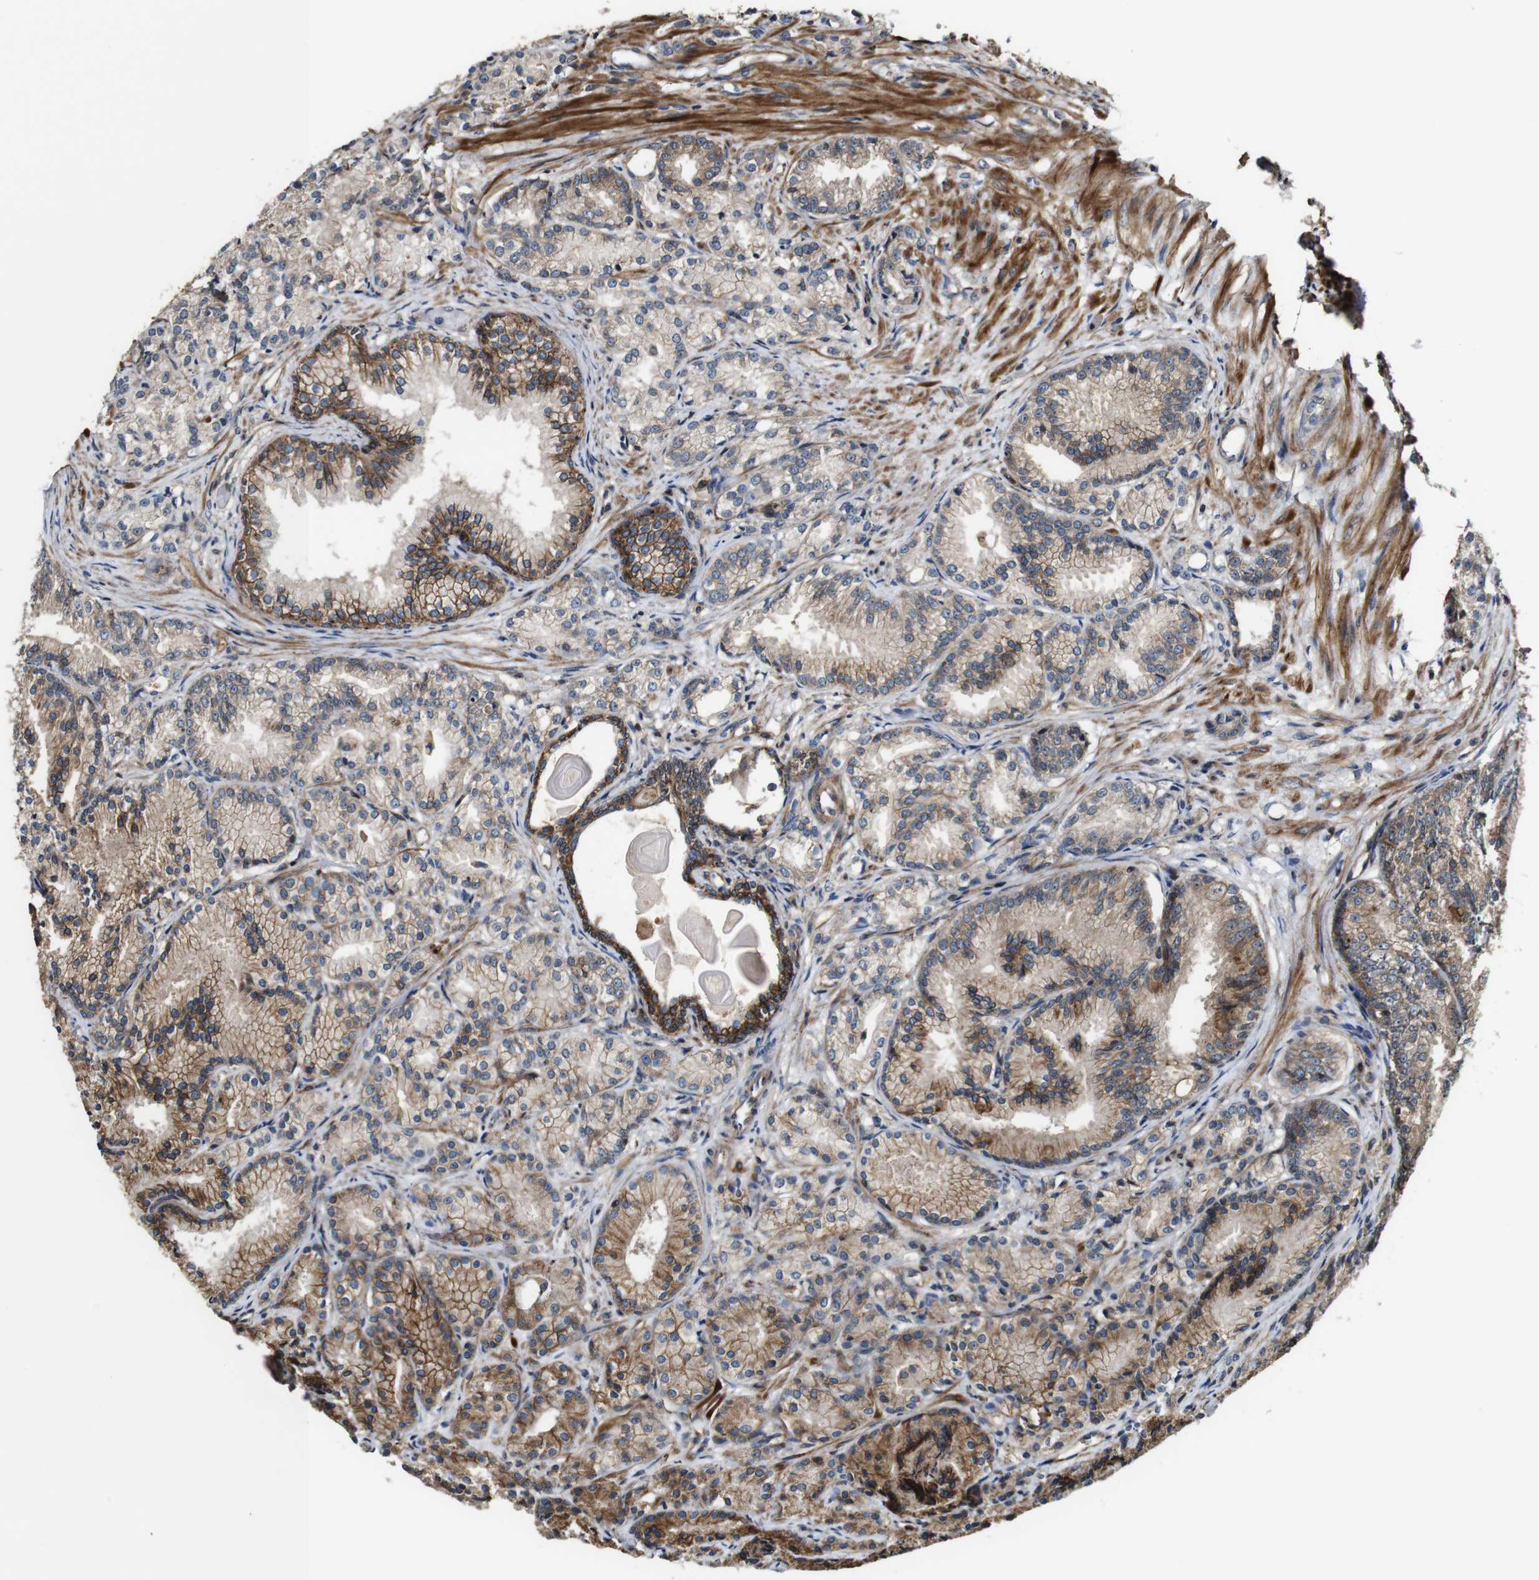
{"staining": {"intensity": "weak", "quantity": ">75%", "location": "cytoplasmic/membranous"}, "tissue": "prostate cancer", "cell_type": "Tumor cells", "image_type": "cancer", "snomed": [{"axis": "morphology", "description": "Adenocarcinoma, Low grade"}, {"axis": "topography", "description": "Prostate"}], "caption": "Protein analysis of prostate cancer tissue shows weak cytoplasmic/membranous positivity in about >75% of tumor cells.", "gene": "TNIK", "patient": {"sex": "male", "age": 72}}